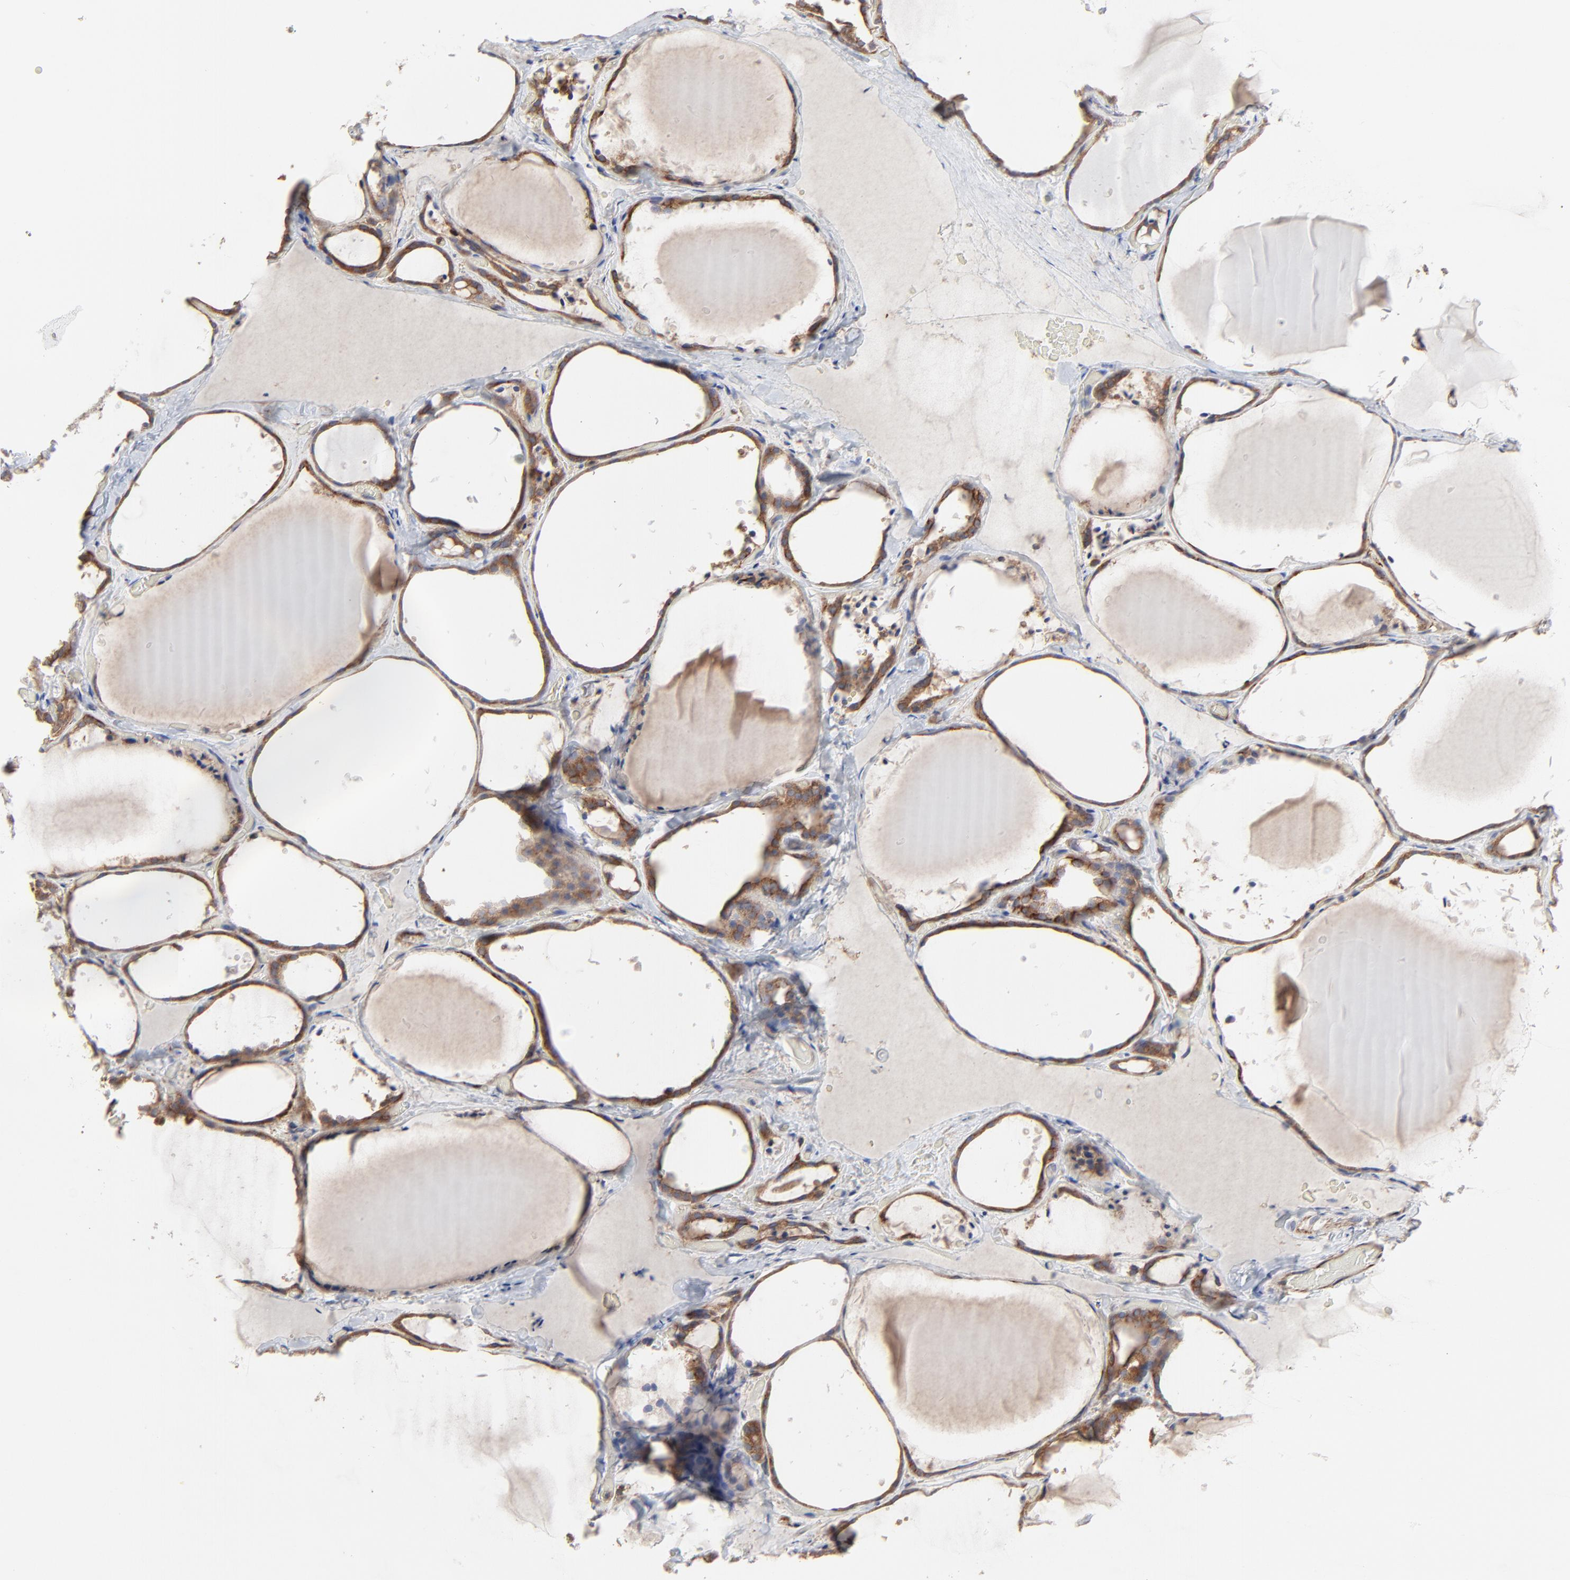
{"staining": {"intensity": "strong", "quantity": ">75%", "location": "cytoplasmic/membranous"}, "tissue": "thyroid gland", "cell_type": "Glandular cells", "image_type": "normal", "snomed": [{"axis": "morphology", "description": "Normal tissue, NOS"}, {"axis": "topography", "description": "Thyroid gland"}], "caption": "IHC of unremarkable thyroid gland demonstrates high levels of strong cytoplasmic/membranous expression in approximately >75% of glandular cells.", "gene": "RAB9A", "patient": {"sex": "female", "age": 22}}